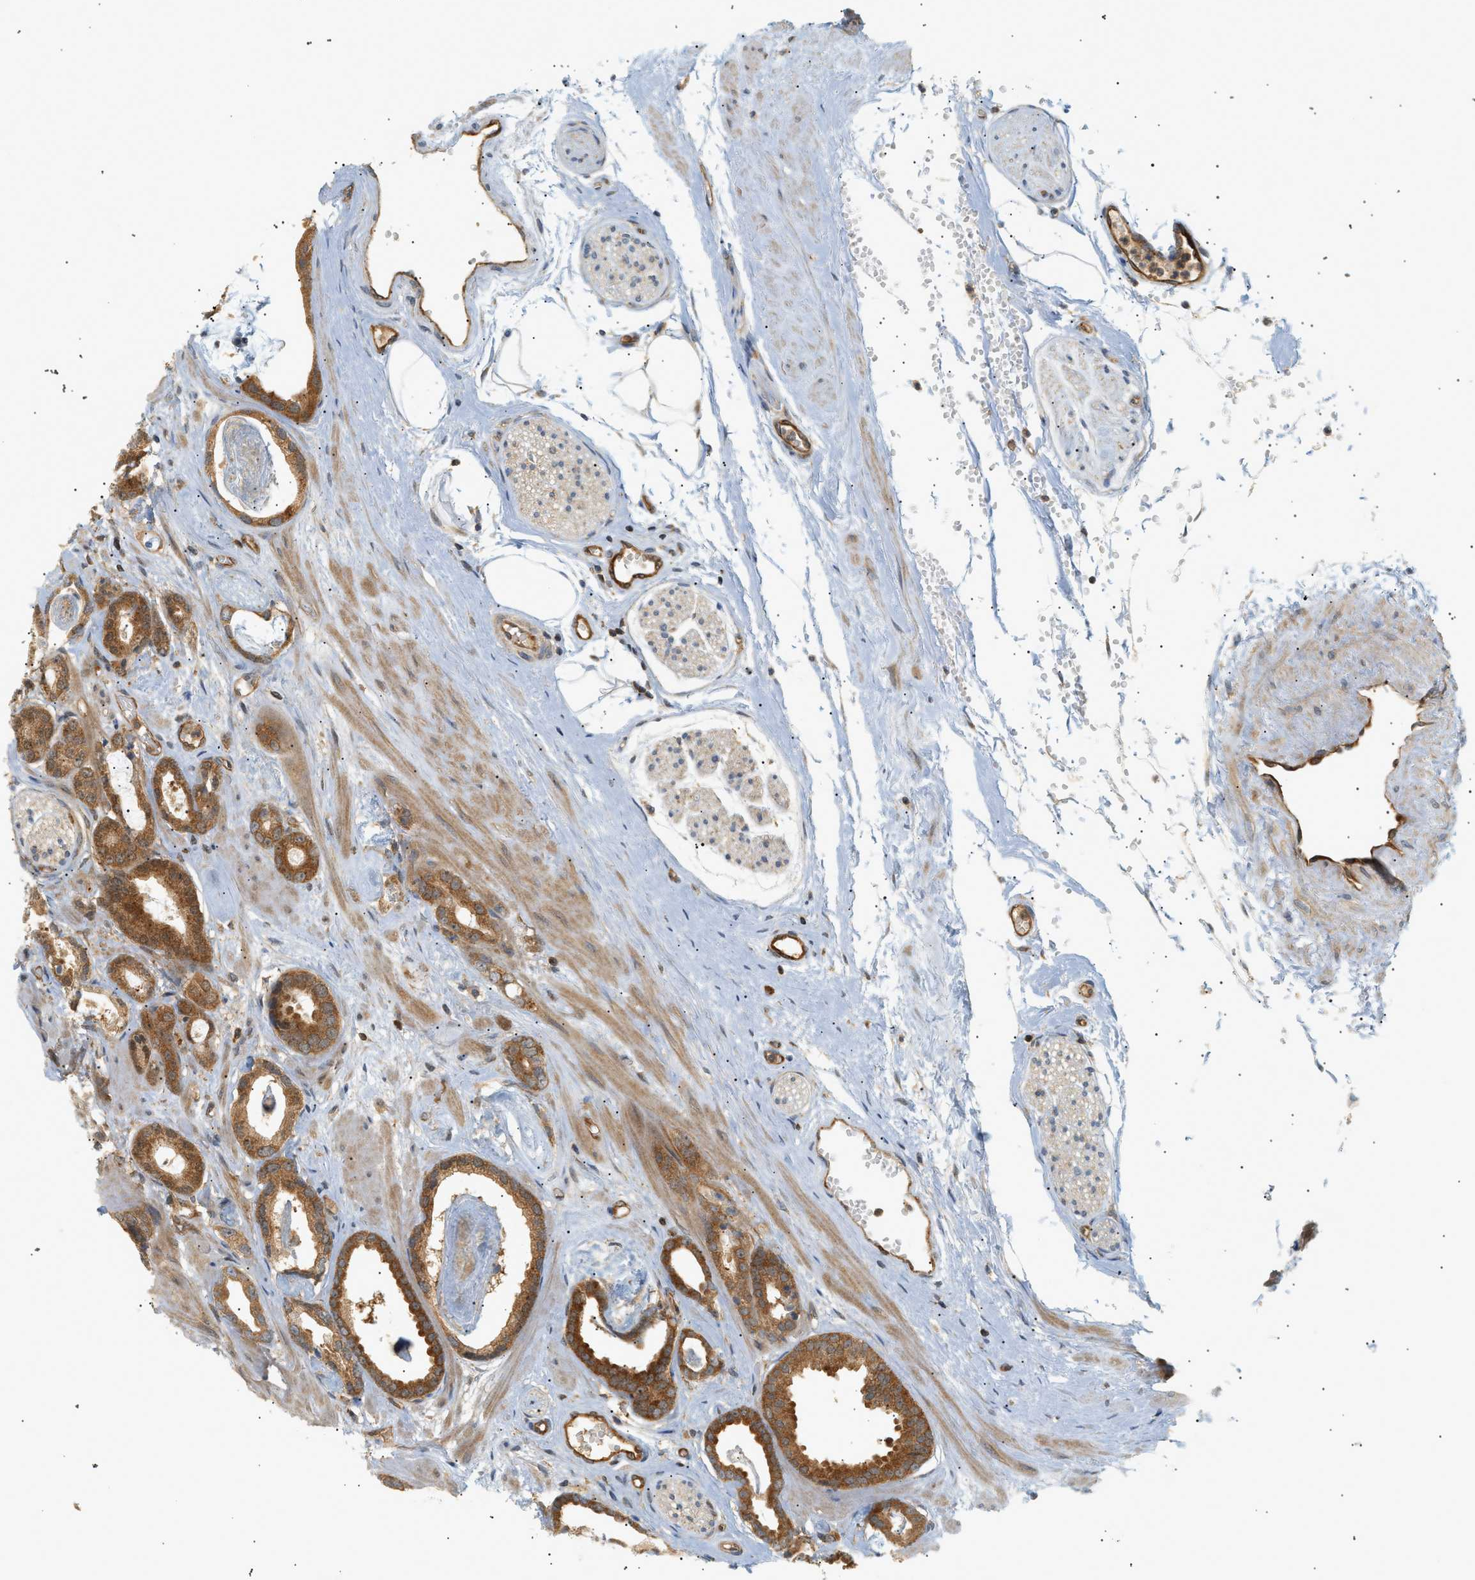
{"staining": {"intensity": "strong", "quantity": ">75%", "location": "cytoplasmic/membranous"}, "tissue": "prostate cancer", "cell_type": "Tumor cells", "image_type": "cancer", "snomed": [{"axis": "morphology", "description": "Adenocarcinoma, Low grade"}, {"axis": "topography", "description": "Prostate"}], "caption": "Tumor cells reveal high levels of strong cytoplasmic/membranous expression in about >75% of cells in human adenocarcinoma (low-grade) (prostate).", "gene": "SHC1", "patient": {"sex": "male", "age": 53}}